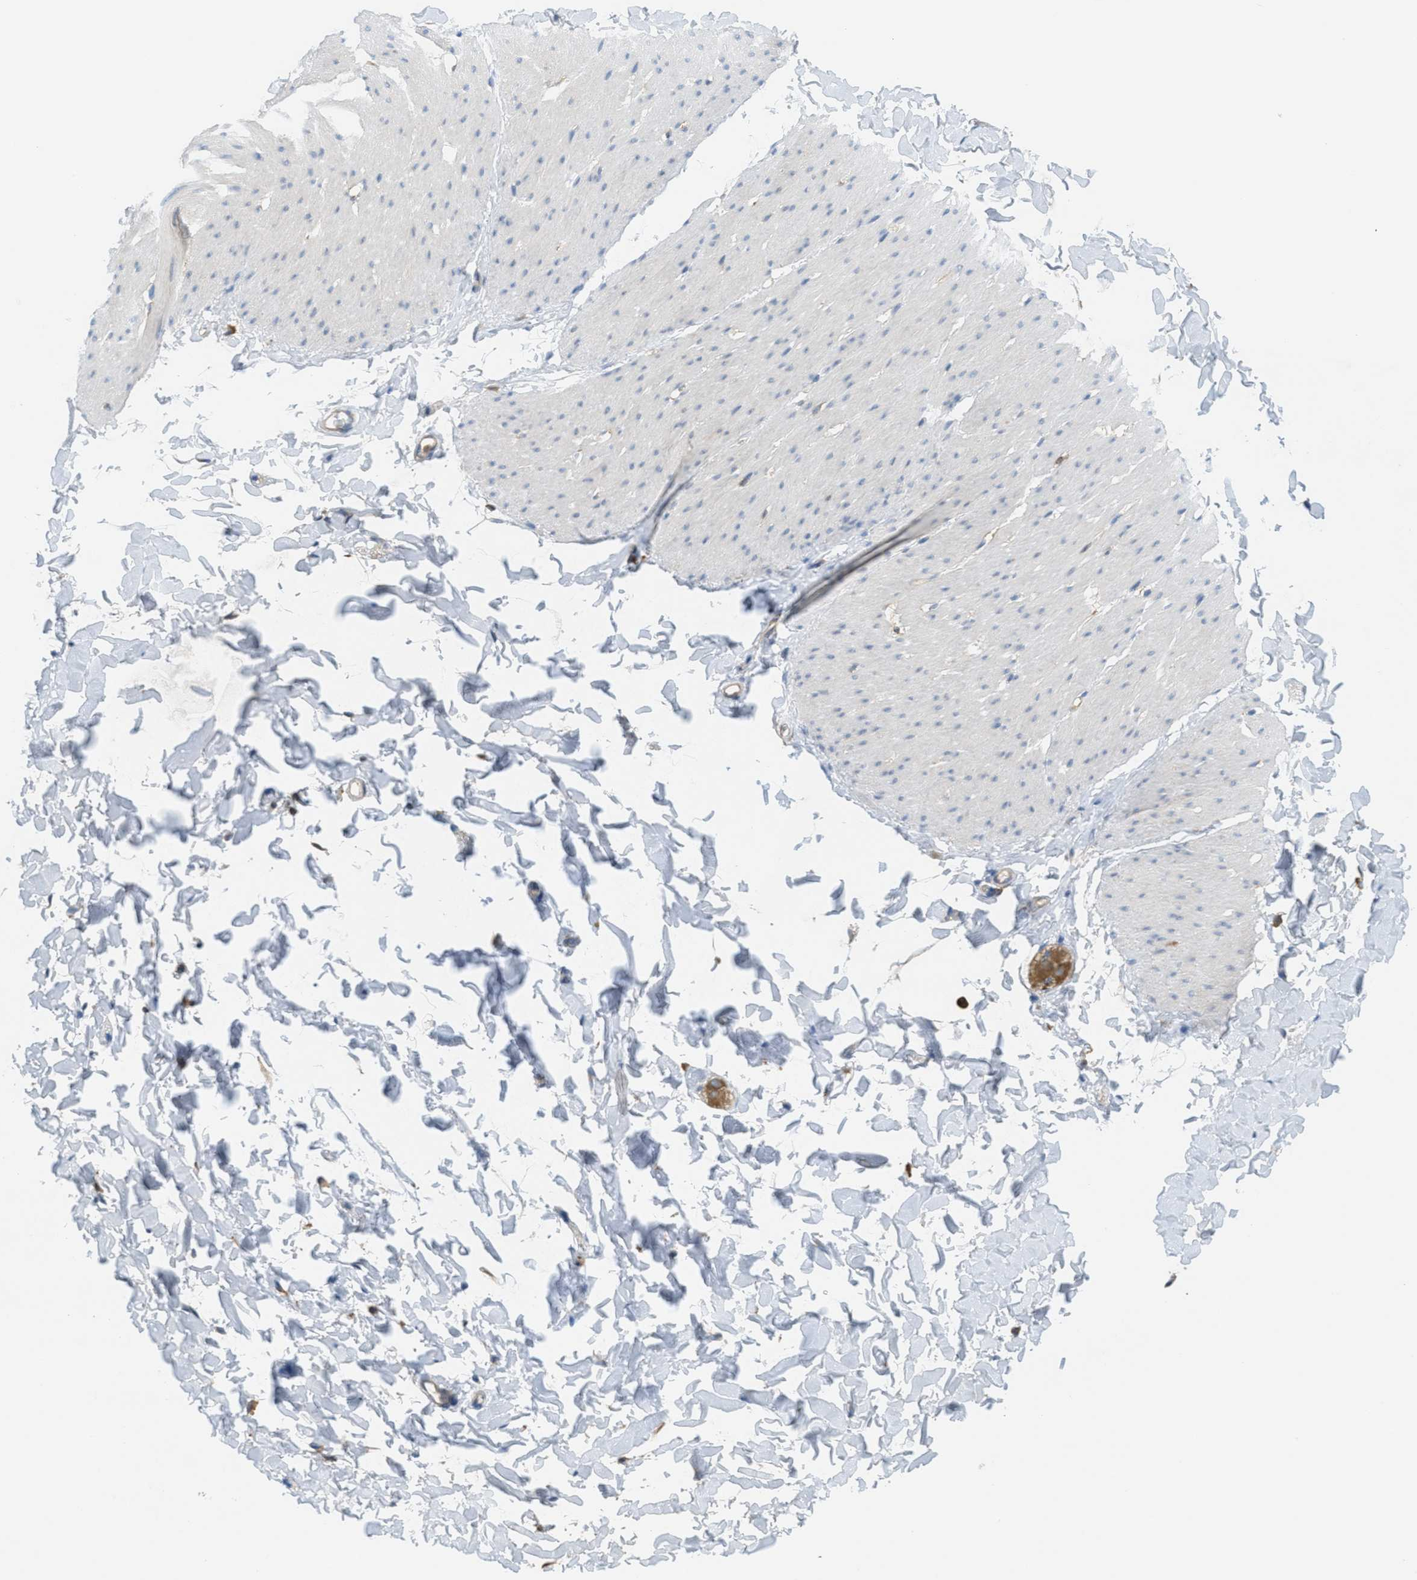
{"staining": {"intensity": "negative", "quantity": "none", "location": "none"}, "tissue": "smooth muscle", "cell_type": "Smooth muscle cells", "image_type": "normal", "snomed": [{"axis": "morphology", "description": "Normal tissue, NOS"}, {"axis": "topography", "description": "Smooth muscle"}, {"axis": "topography", "description": "Colon"}], "caption": "Photomicrograph shows no protein staining in smooth muscle cells of unremarkable smooth muscle. (DAB IHC, high magnification).", "gene": "GRIK2", "patient": {"sex": "male", "age": 67}}